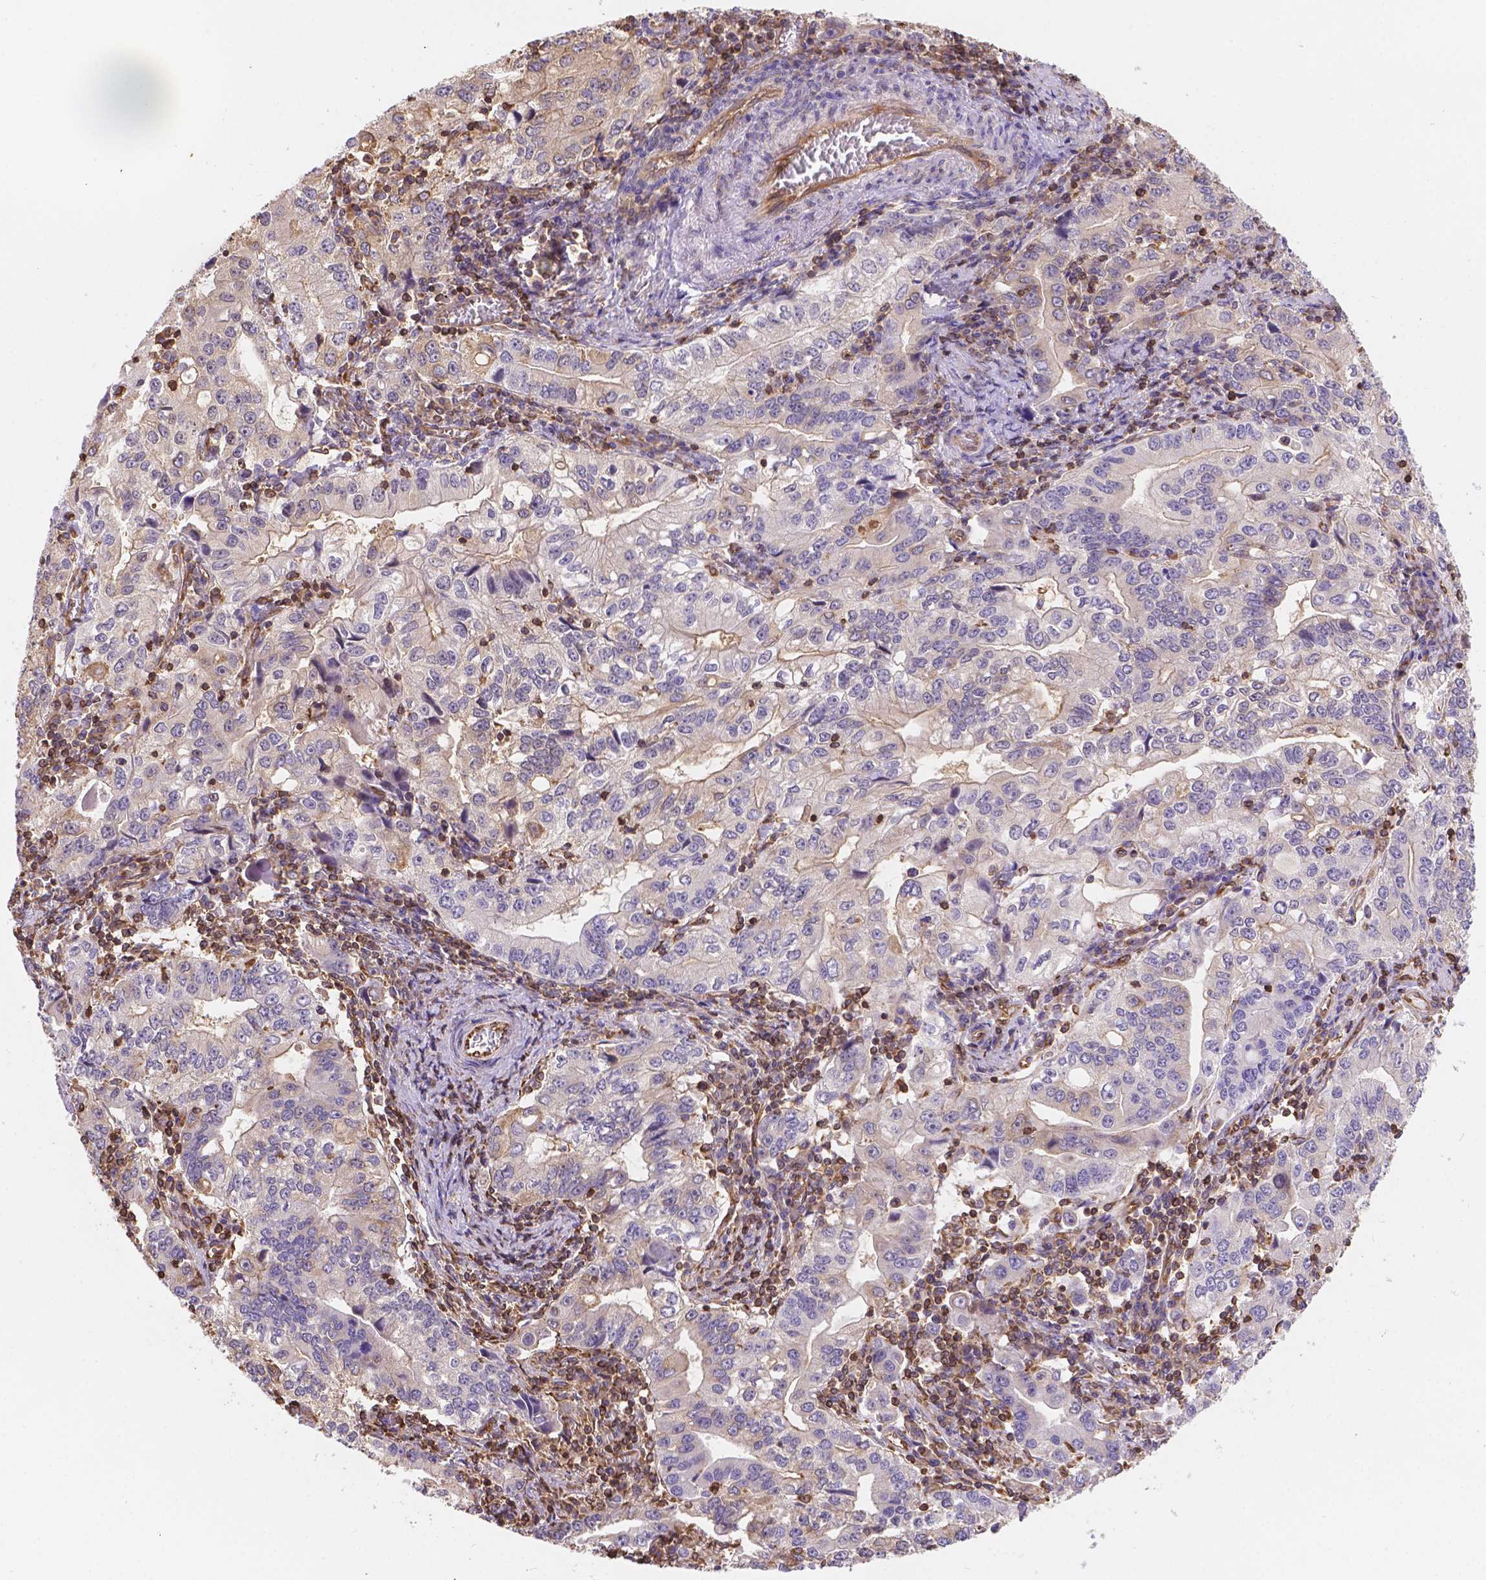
{"staining": {"intensity": "weak", "quantity": "<25%", "location": "cytoplasmic/membranous"}, "tissue": "stomach cancer", "cell_type": "Tumor cells", "image_type": "cancer", "snomed": [{"axis": "morphology", "description": "Adenocarcinoma, NOS"}, {"axis": "topography", "description": "Stomach, lower"}], "caption": "Tumor cells show no significant expression in stomach cancer.", "gene": "DMWD", "patient": {"sex": "female", "age": 72}}